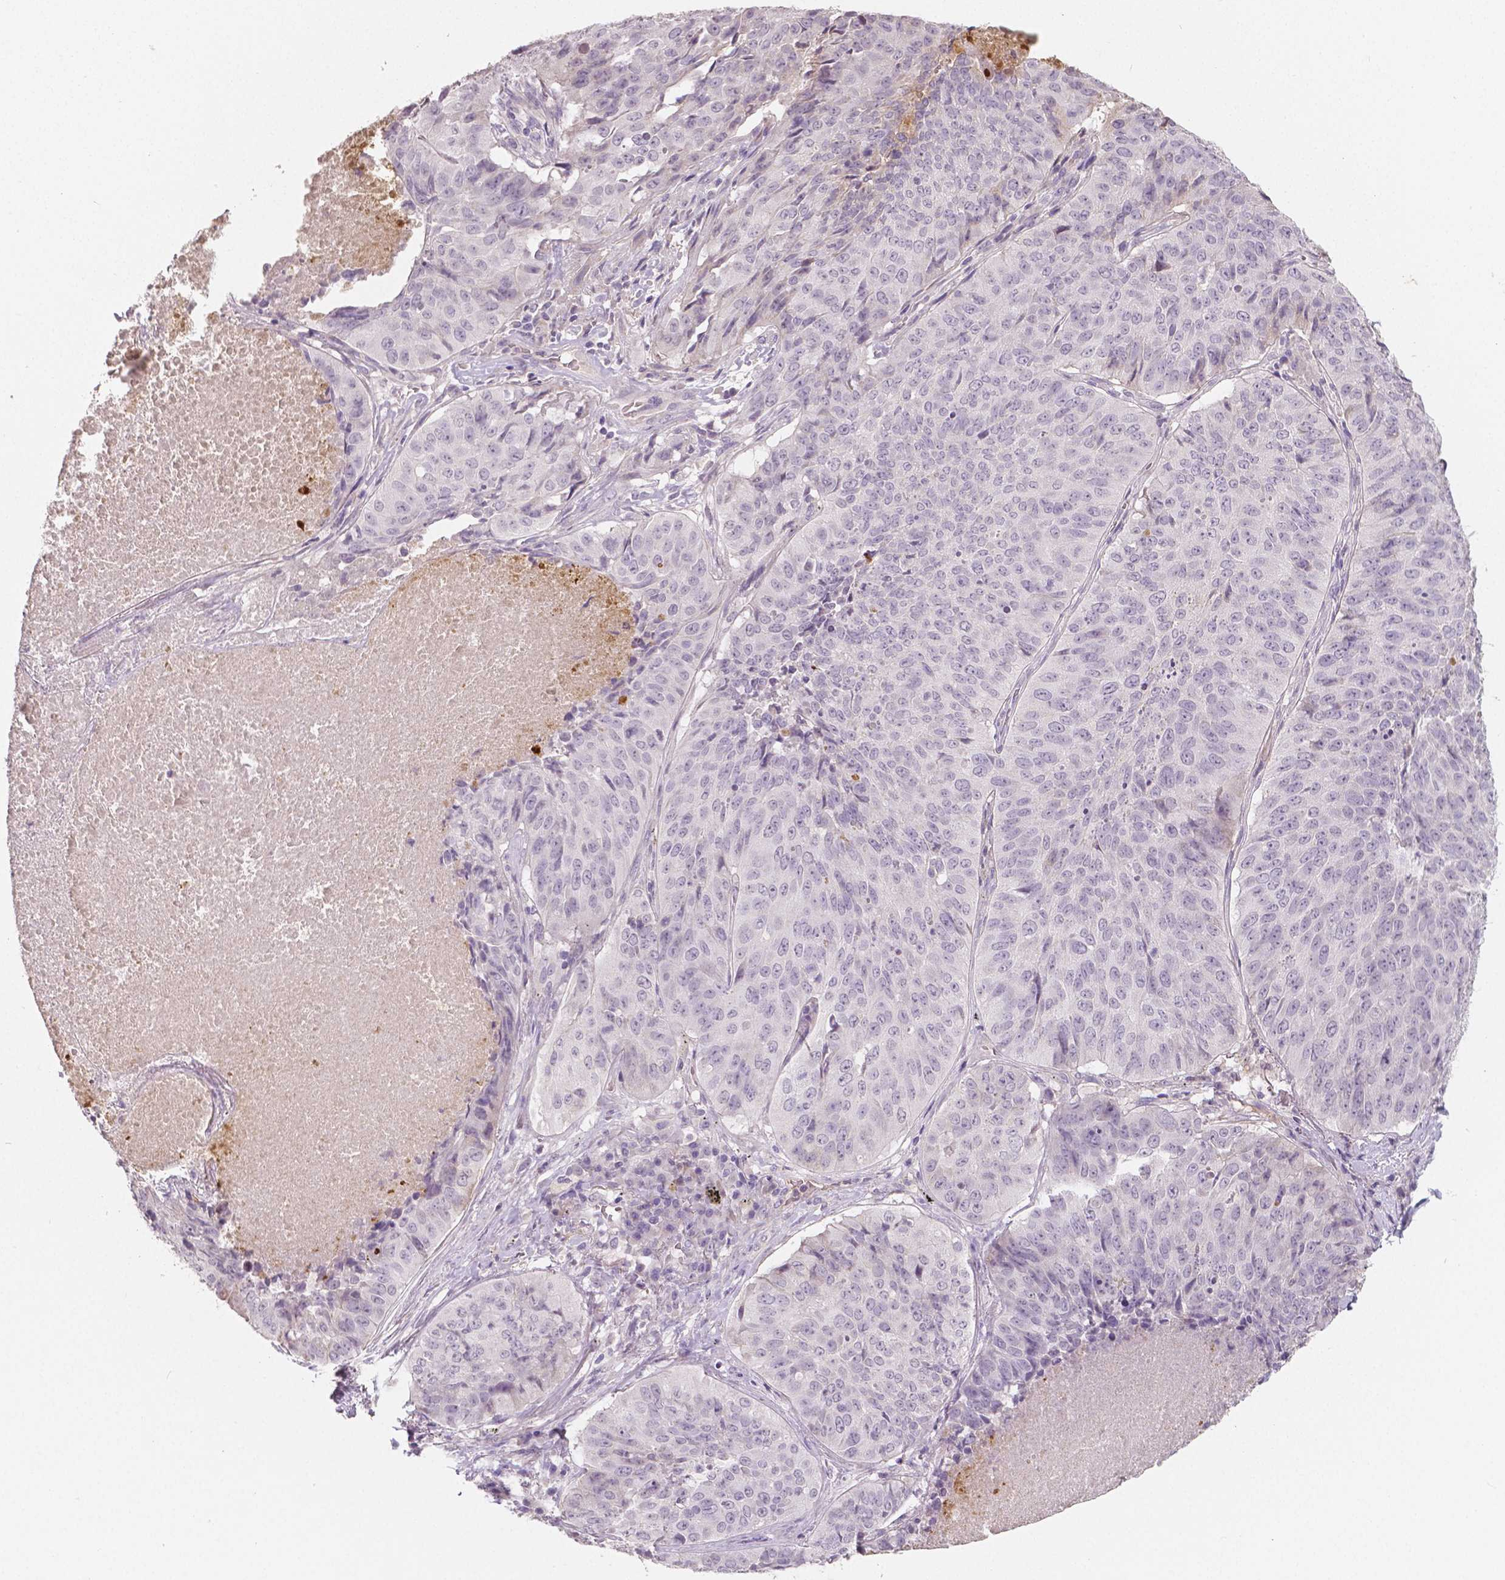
{"staining": {"intensity": "negative", "quantity": "none", "location": "none"}, "tissue": "lung cancer", "cell_type": "Tumor cells", "image_type": "cancer", "snomed": [{"axis": "morphology", "description": "Normal tissue, NOS"}, {"axis": "morphology", "description": "Squamous cell carcinoma, NOS"}, {"axis": "topography", "description": "Bronchus"}, {"axis": "topography", "description": "Lung"}], "caption": "High power microscopy photomicrograph of an IHC micrograph of lung squamous cell carcinoma, revealing no significant expression in tumor cells.", "gene": "APOA4", "patient": {"sex": "male", "age": 64}}